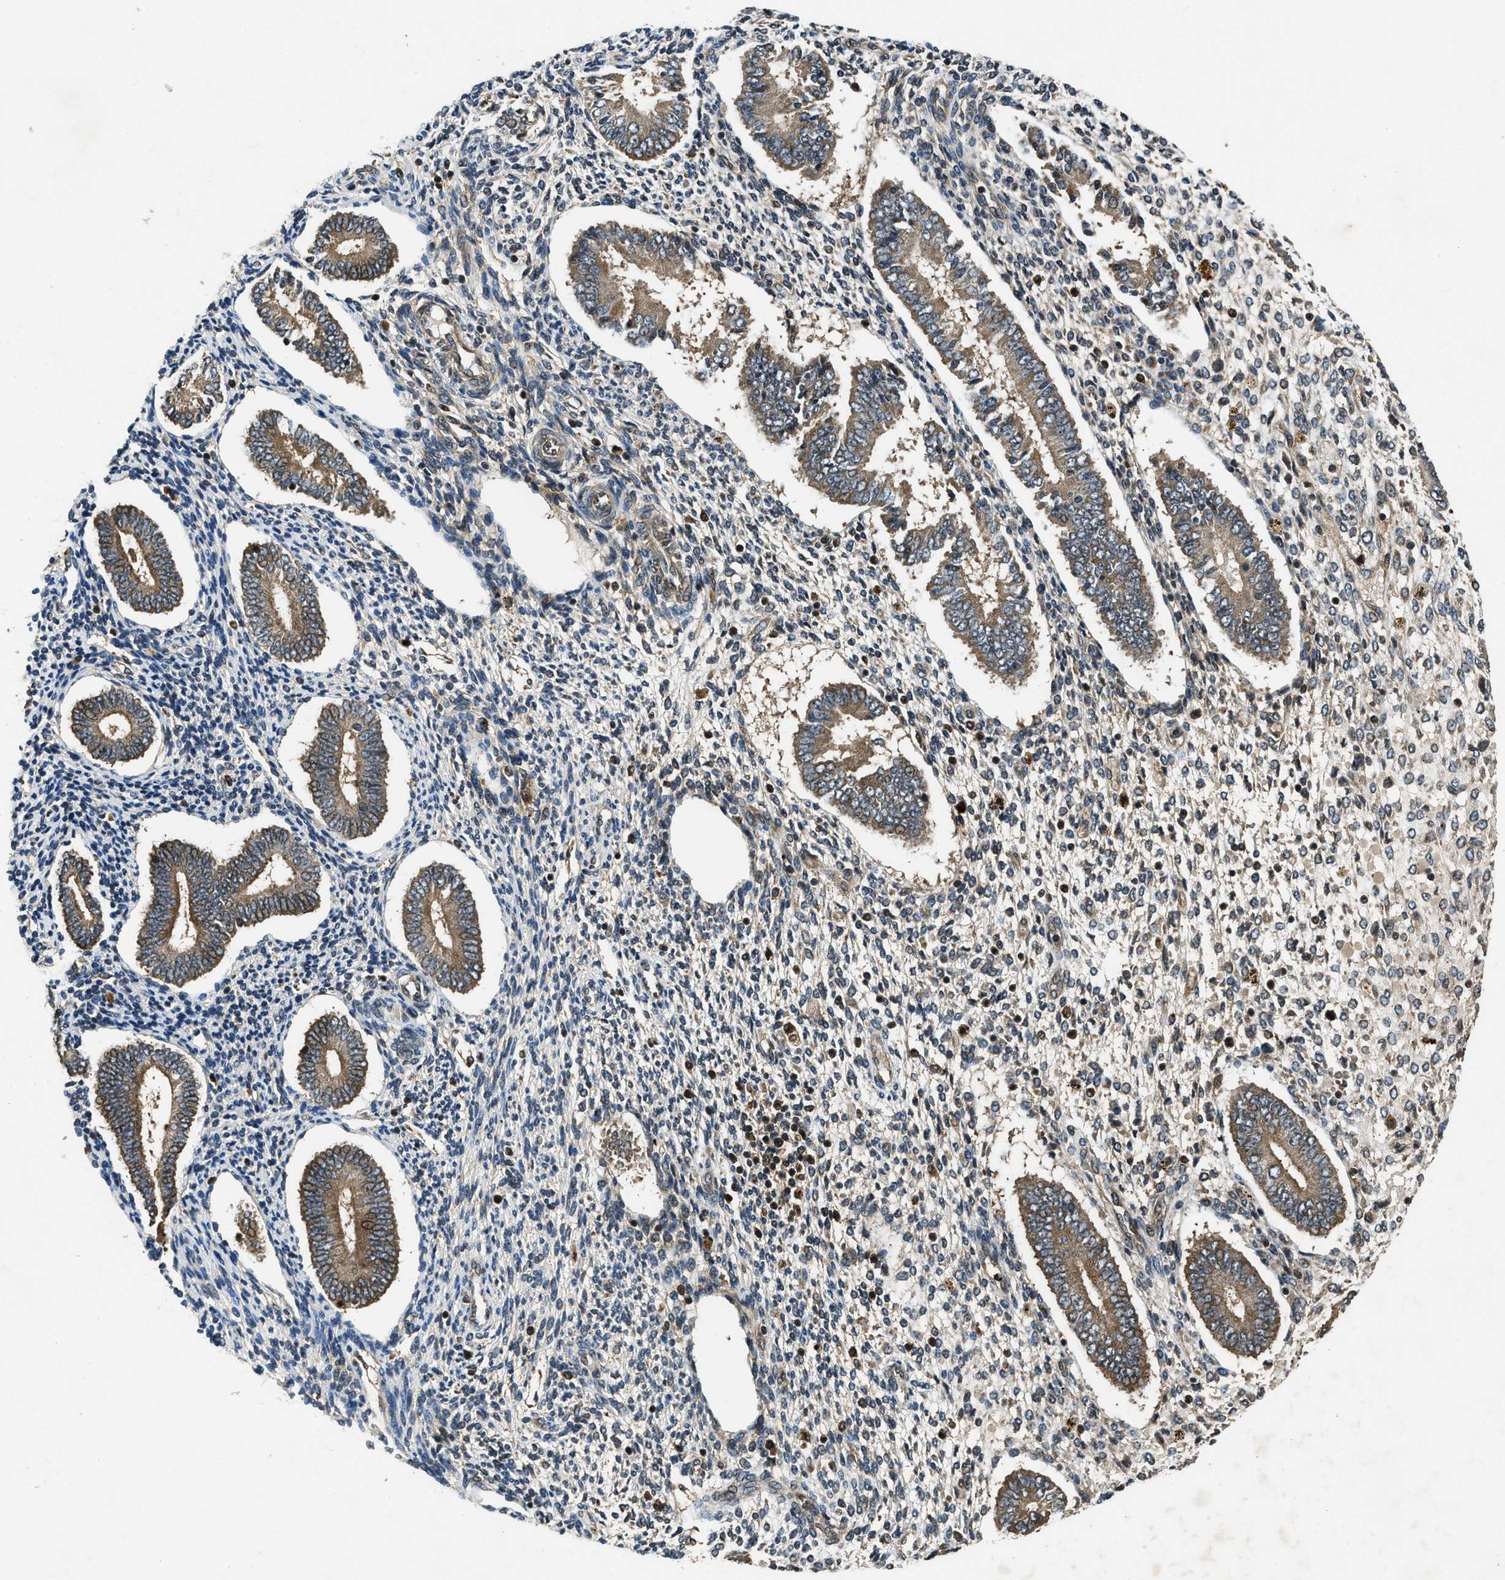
{"staining": {"intensity": "moderate", "quantity": "25%-75%", "location": "cytoplasmic/membranous"}, "tissue": "endometrium", "cell_type": "Cells in endometrial stroma", "image_type": "normal", "snomed": [{"axis": "morphology", "description": "Normal tissue, NOS"}, {"axis": "topography", "description": "Endometrium"}], "caption": "Brown immunohistochemical staining in benign human endometrium exhibits moderate cytoplasmic/membranous staining in approximately 25%-75% of cells in endometrial stroma.", "gene": "RPS6KB1", "patient": {"sex": "female", "age": 42}}